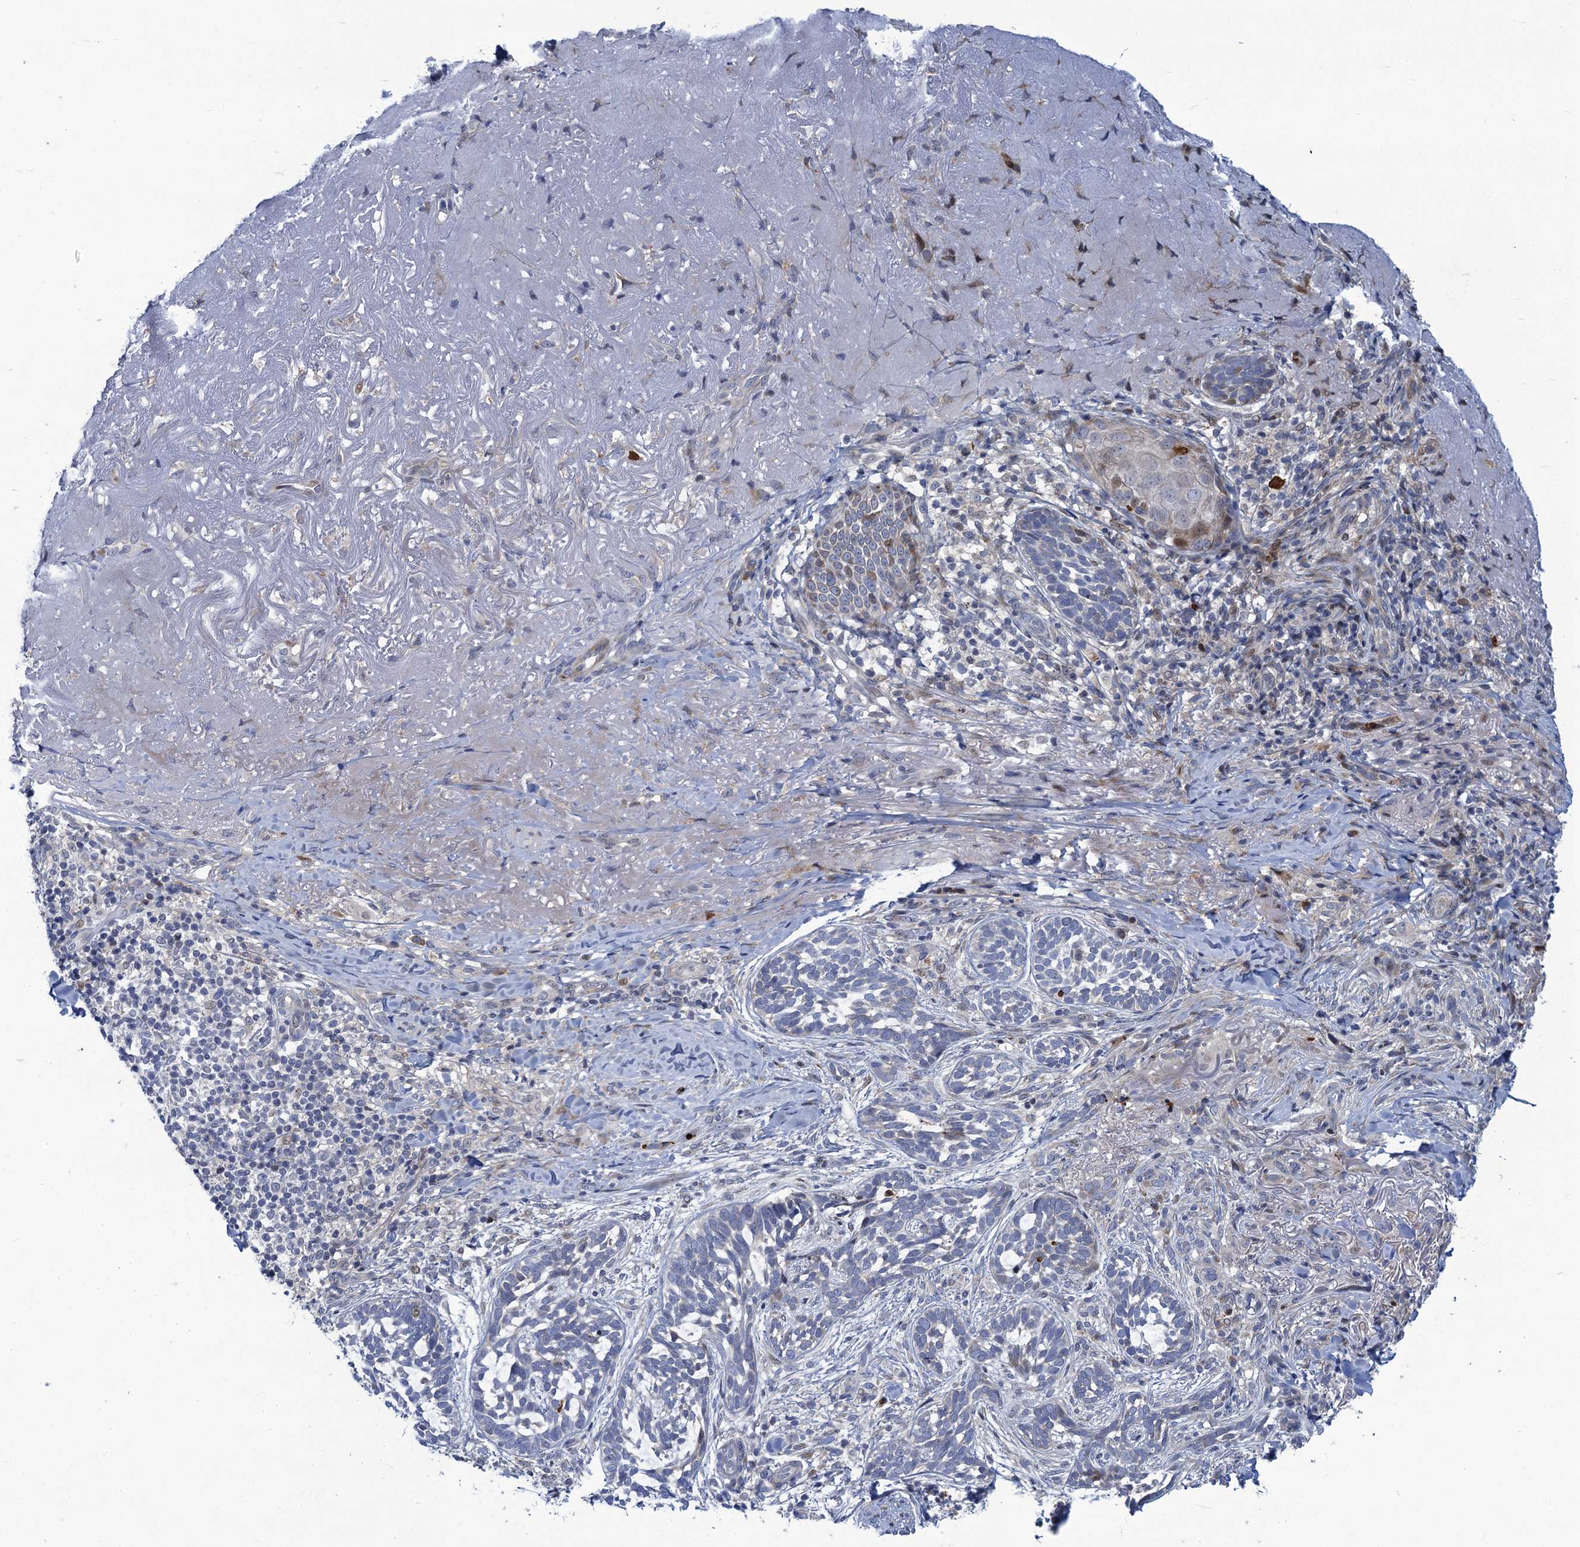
{"staining": {"intensity": "negative", "quantity": "none", "location": "none"}, "tissue": "skin cancer", "cell_type": "Tumor cells", "image_type": "cancer", "snomed": [{"axis": "morphology", "description": "Basal cell carcinoma"}, {"axis": "topography", "description": "Skin"}], "caption": "This is an immunohistochemistry (IHC) histopathology image of basal cell carcinoma (skin). There is no expression in tumor cells.", "gene": "QPCTL", "patient": {"sex": "male", "age": 71}}